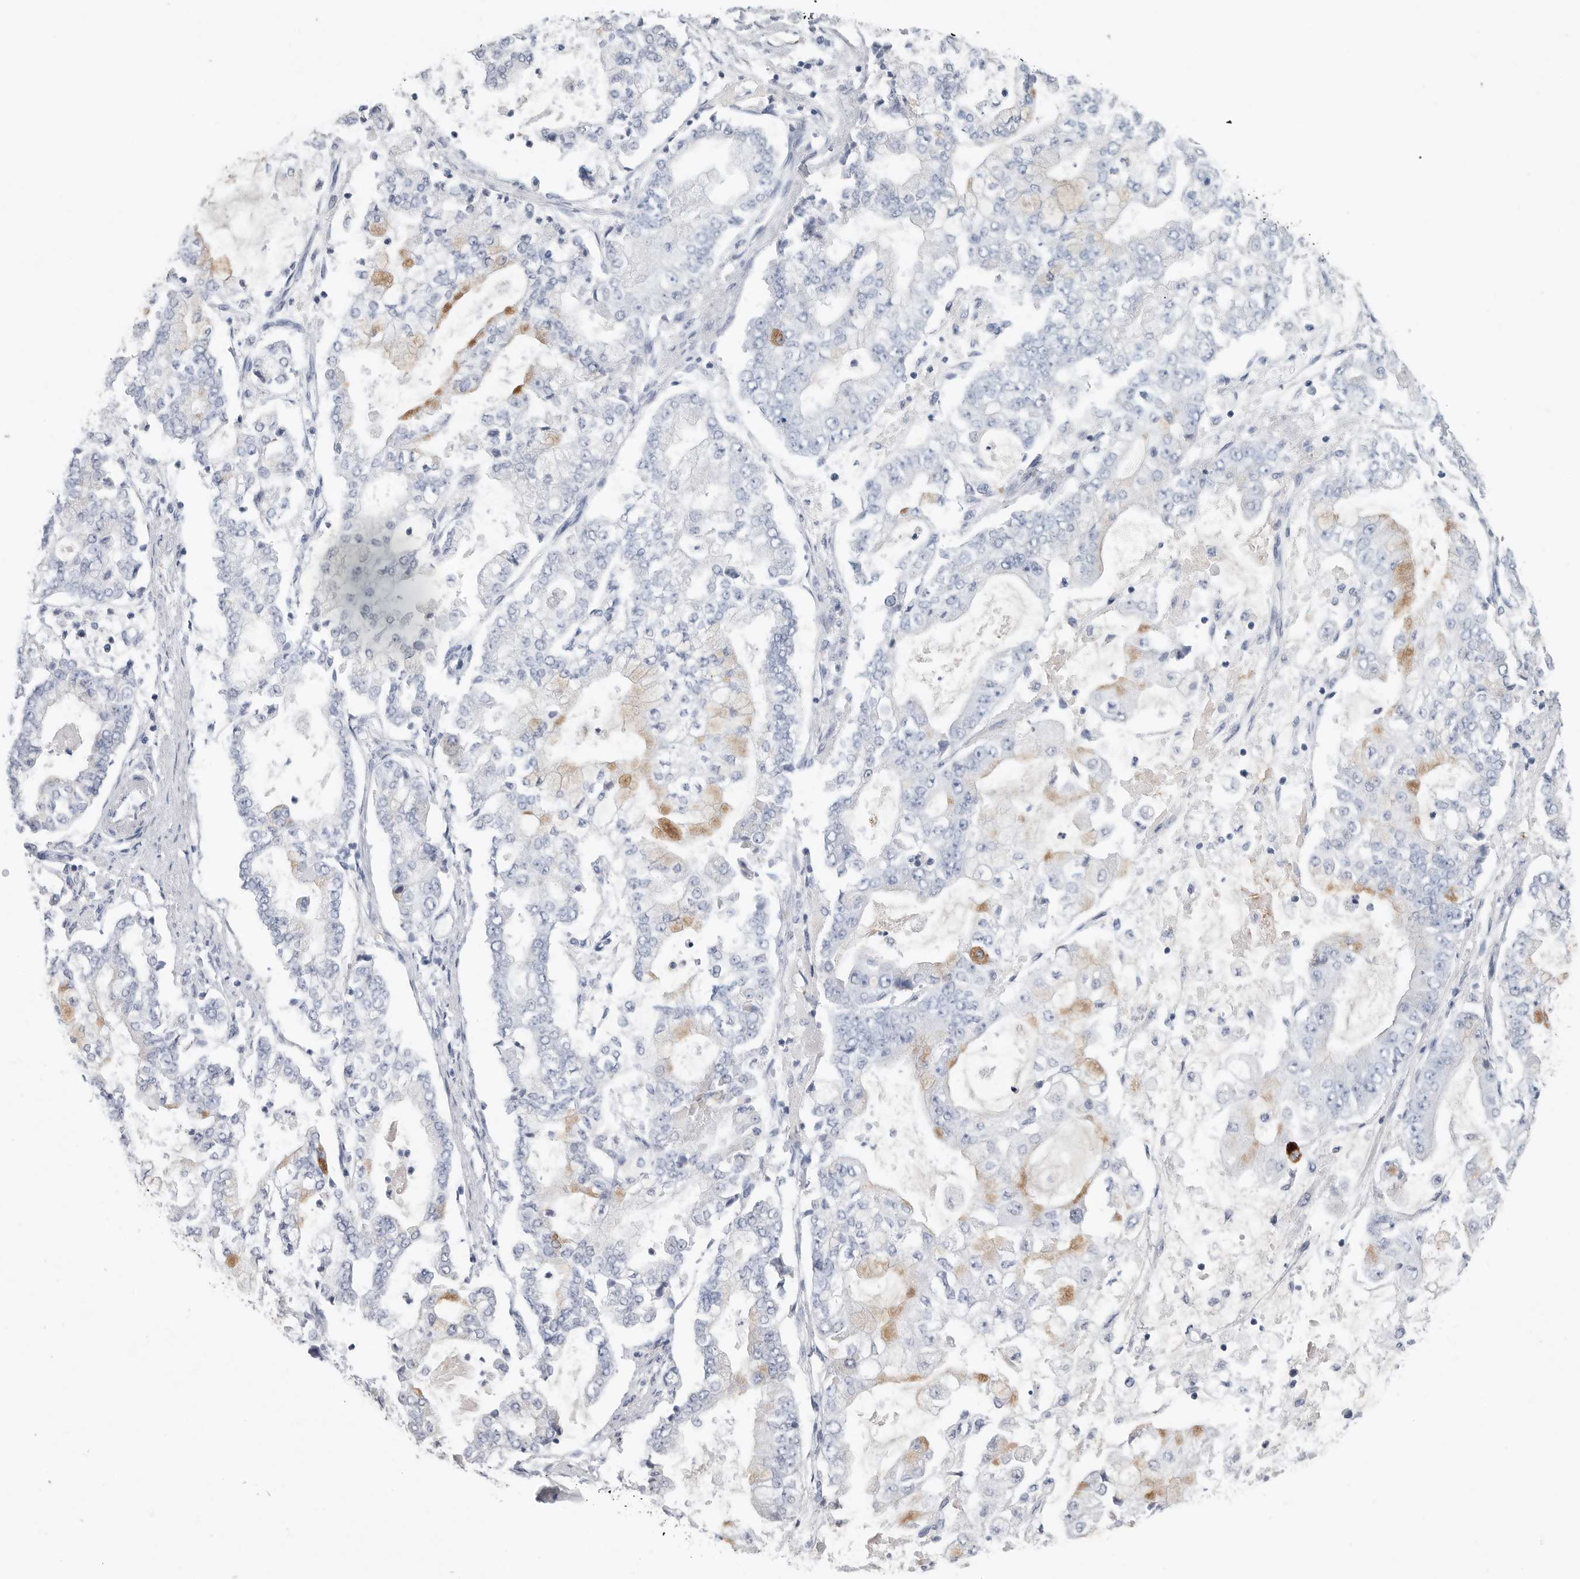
{"staining": {"intensity": "moderate", "quantity": "<25%", "location": "cytoplasmic/membranous"}, "tissue": "stomach cancer", "cell_type": "Tumor cells", "image_type": "cancer", "snomed": [{"axis": "morphology", "description": "Adenocarcinoma, NOS"}, {"axis": "topography", "description": "Stomach"}], "caption": "Immunohistochemical staining of stomach adenocarcinoma demonstrates low levels of moderate cytoplasmic/membranous positivity in approximately <25% of tumor cells.", "gene": "TIMP1", "patient": {"sex": "male", "age": 76}}